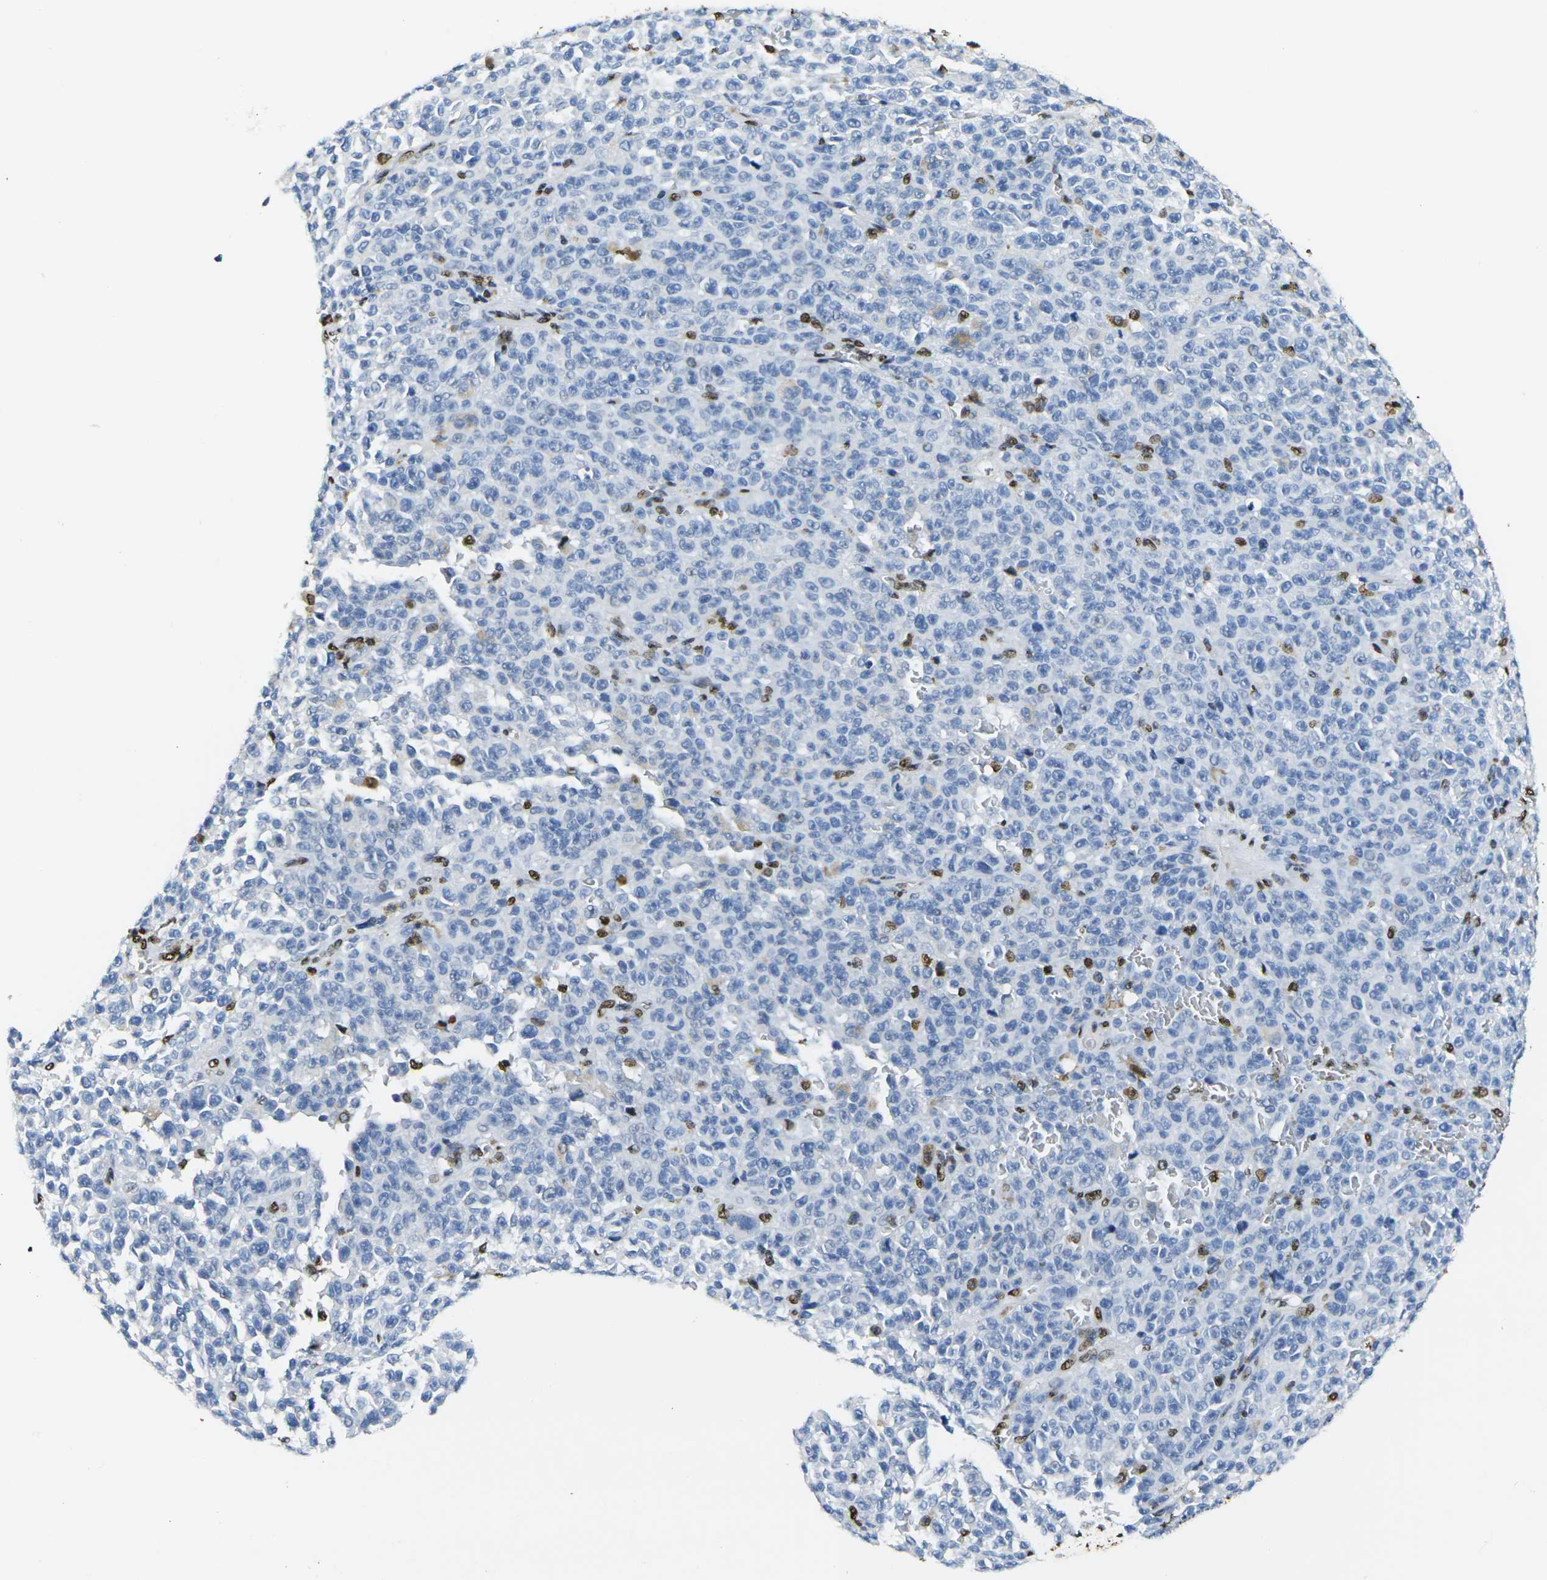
{"staining": {"intensity": "strong", "quantity": "<25%", "location": "nuclear"}, "tissue": "melanoma", "cell_type": "Tumor cells", "image_type": "cancer", "snomed": [{"axis": "morphology", "description": "Malignant melanoma, NOS"}, {"axis": "topography", "description": "Skin"}], "caption": "This is a photomicrograph of IHC staining of malignant melanoma, which shows strong expression in the nuclear of tumor cells.", "gene": "DRAXIN", "patient": {"sex": "female", "age": 82}}